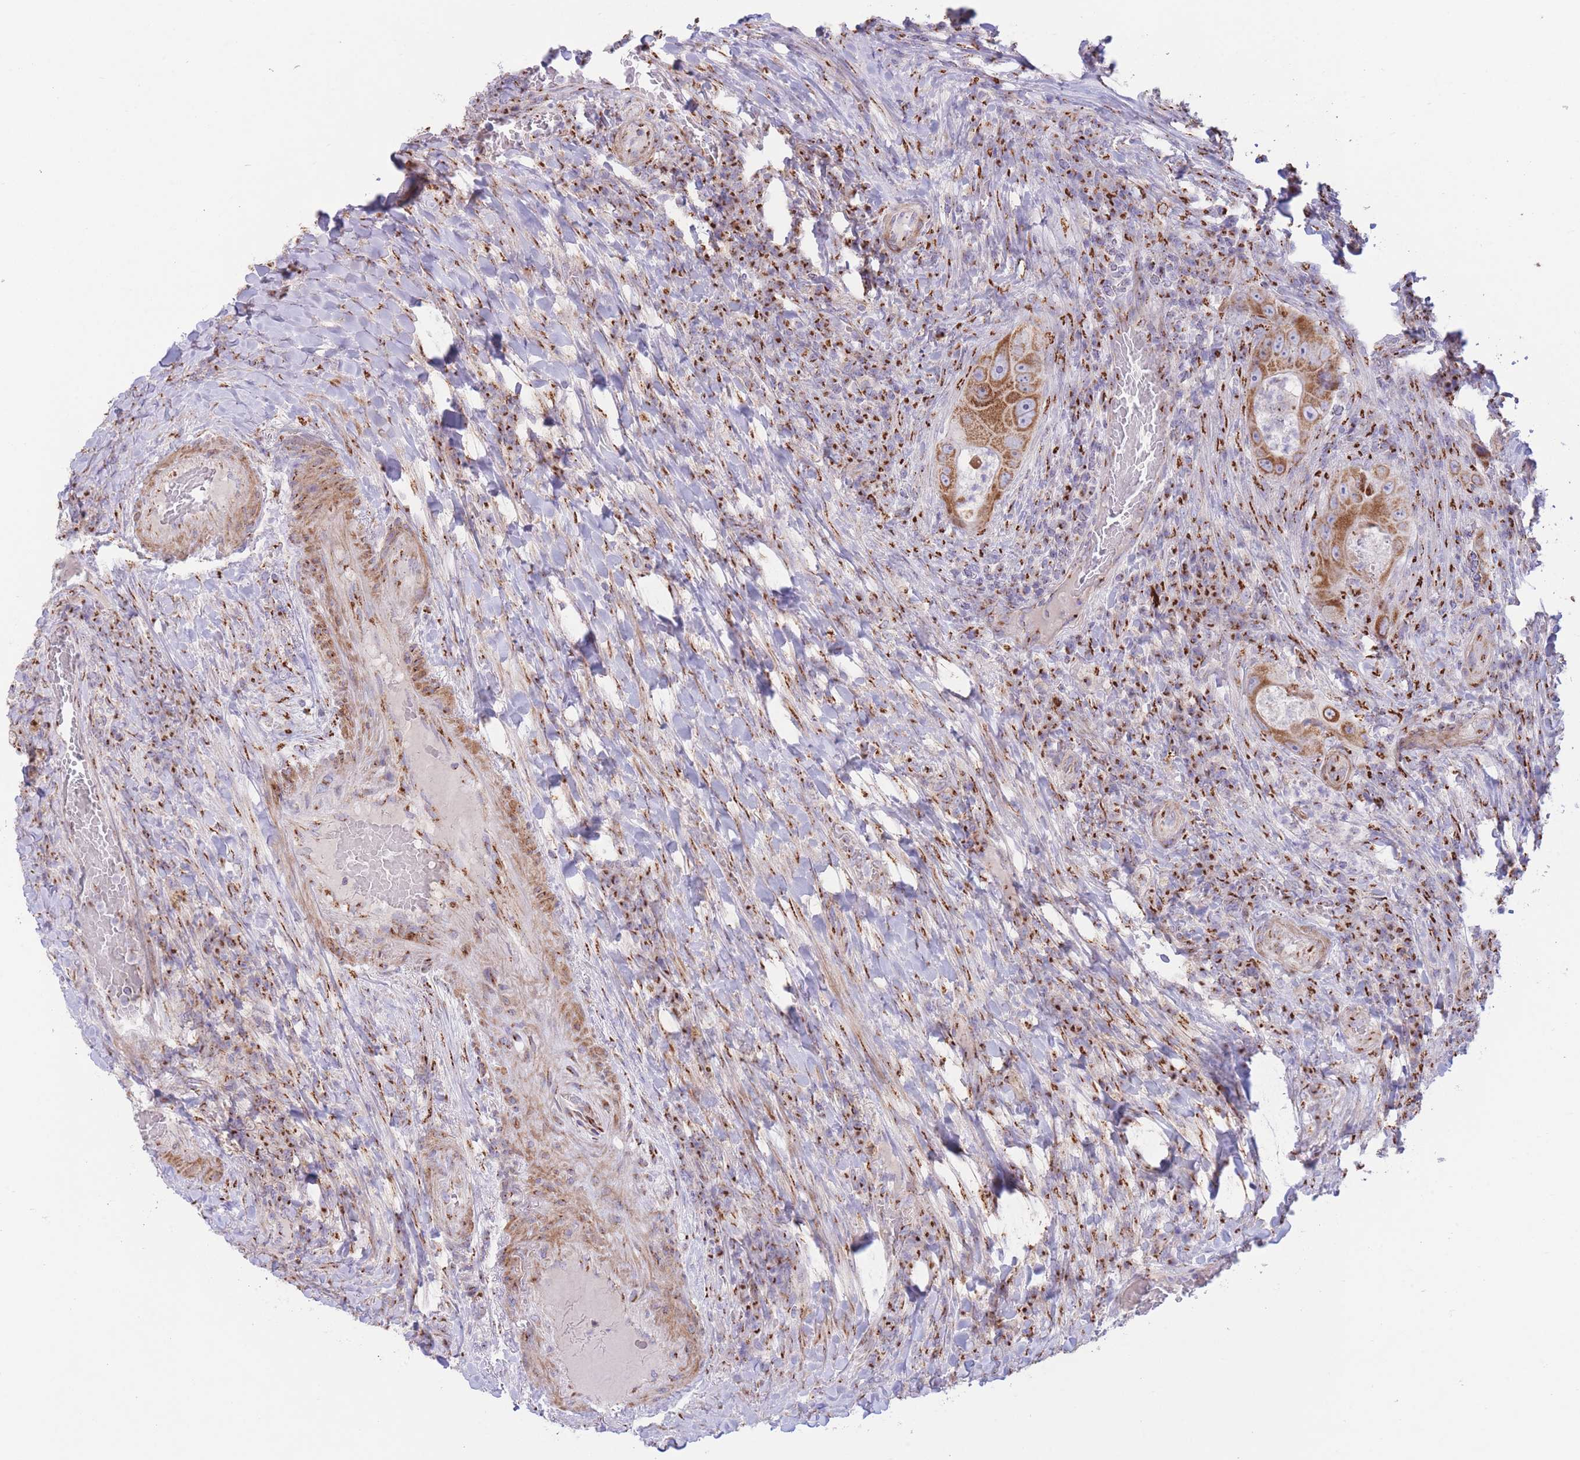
{"staining": {"intensity": "moderate", "quantity": ">75%", "location": "cytoplasmic/membranous"}, "tissue": "colorectal cancer", "cell_type": "Tumor cells", "image_type": "cancer", "snomed": [{"axis": "morphology", "description": "Adenocarcinoma, NOS"}, {"axis": "topography", "description": "Colon"}], "caption": "Approximately >75% of tumor cells in human colorectal adenocarcinoma exhibit moderate cytoplasmic/membranous protein expression as visualized by brown immunohistochemical staining.", "gene": "MPND", "patient": {"sex": "female", "age": 86}}